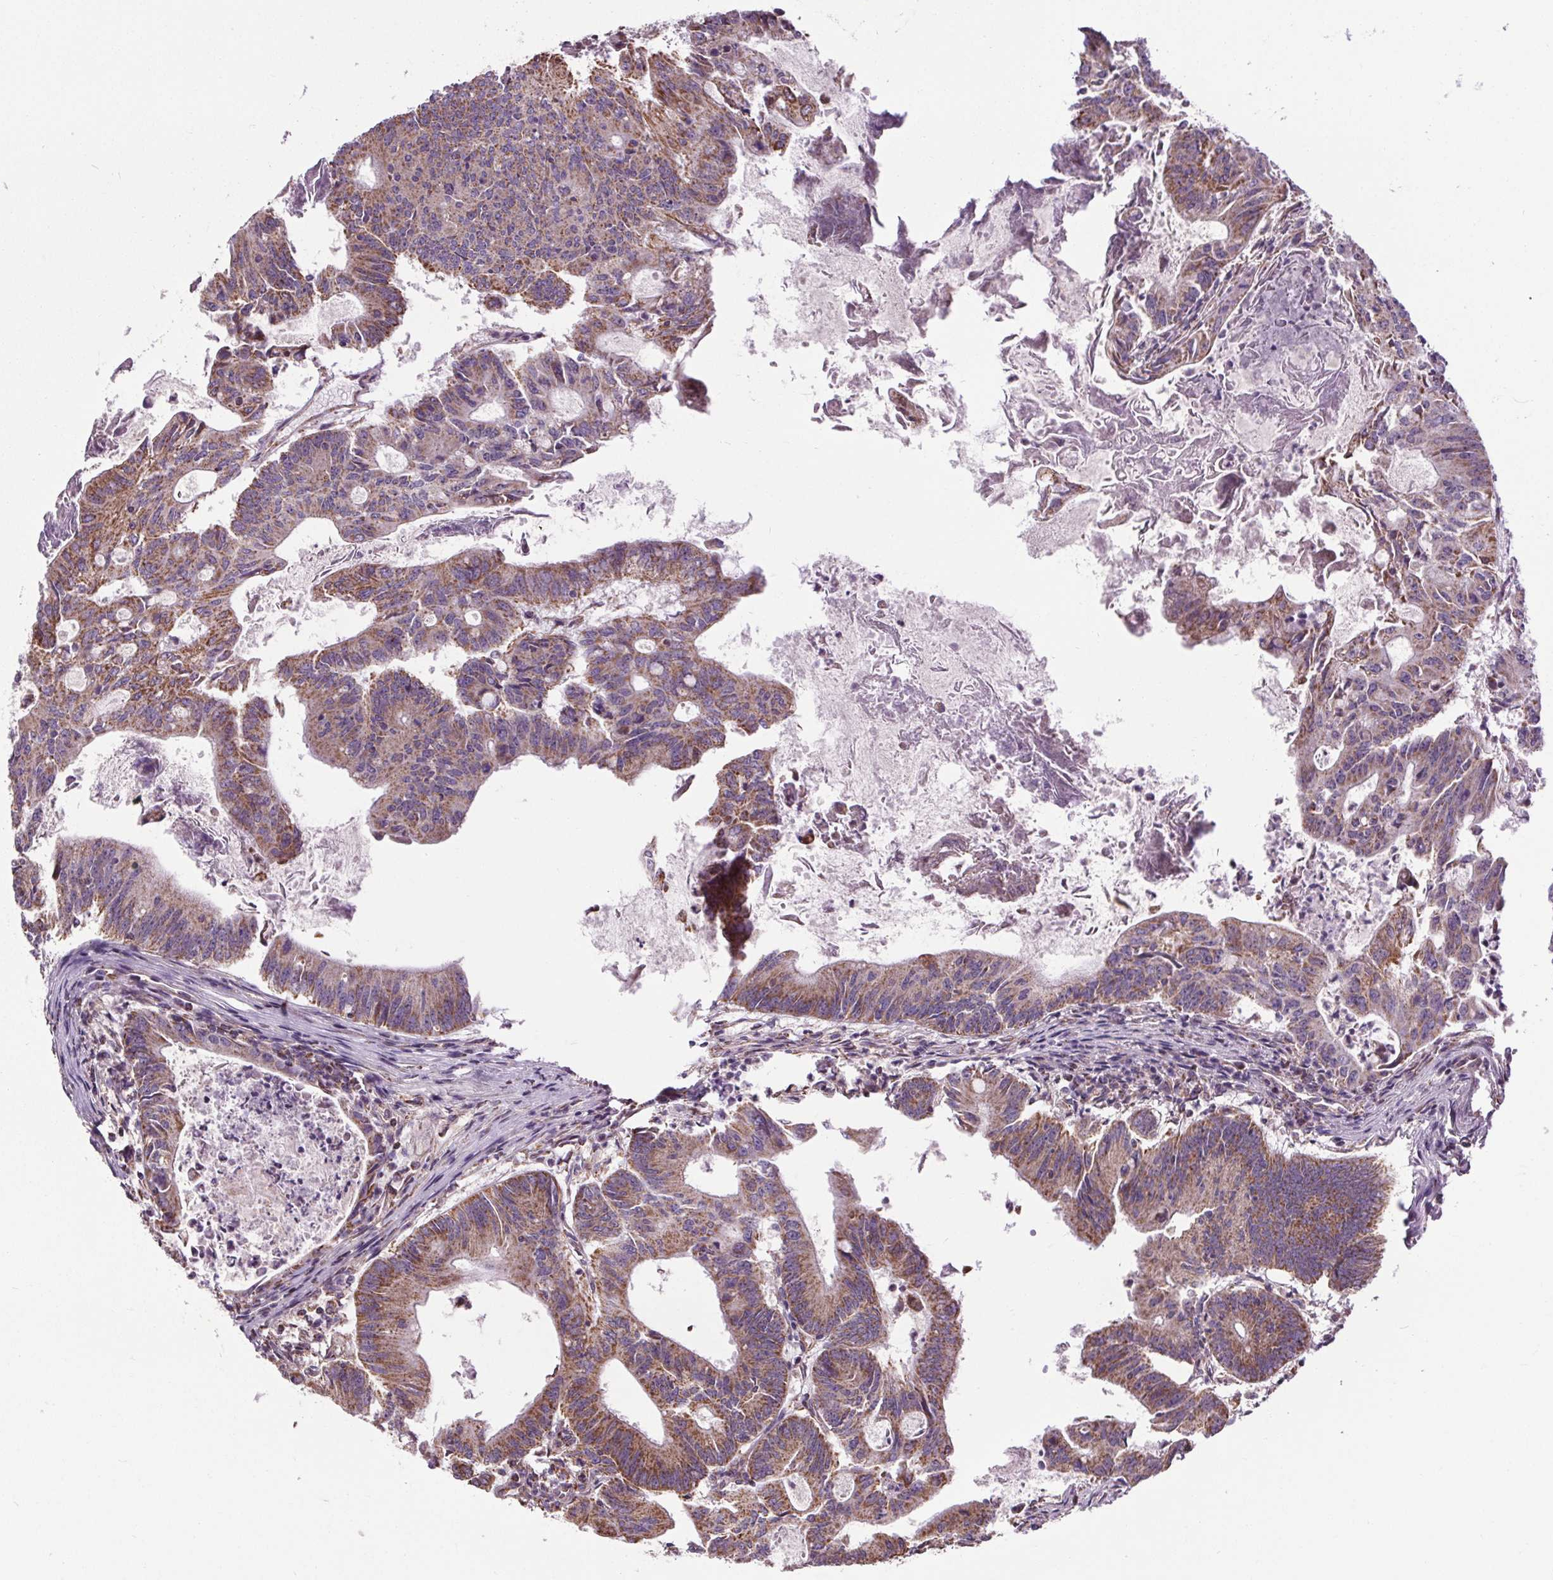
{"staining": {"intensity": "moderate", "quantity": ">75%", "location": "cytoplasmic/membranous"}, "tissue": "colorectal cancer", "cell_type": "Tumor cells", "image_type": "cancer", "snomed": [{"axis": "morphology", "description": "Adenocarcinoma, NOS"}, {"axis": "topography", "description": "Colon"}], "caption": "IHC (DAB (3,3'-diaminobenzidine)) staining of colorectal cancer (adenocarcinoma) reveals moderate cytoplasmic/membranous protein expression in about >75% of tumor cells. The staining is performed using DAB (3,3'-diaminobenzidine) brown chromogen to label protein expression. The nuclei are counter-stained blue using hematoxylin.", "gene": "ZNF548", "patient": {"sex": "female", "age": 70}}